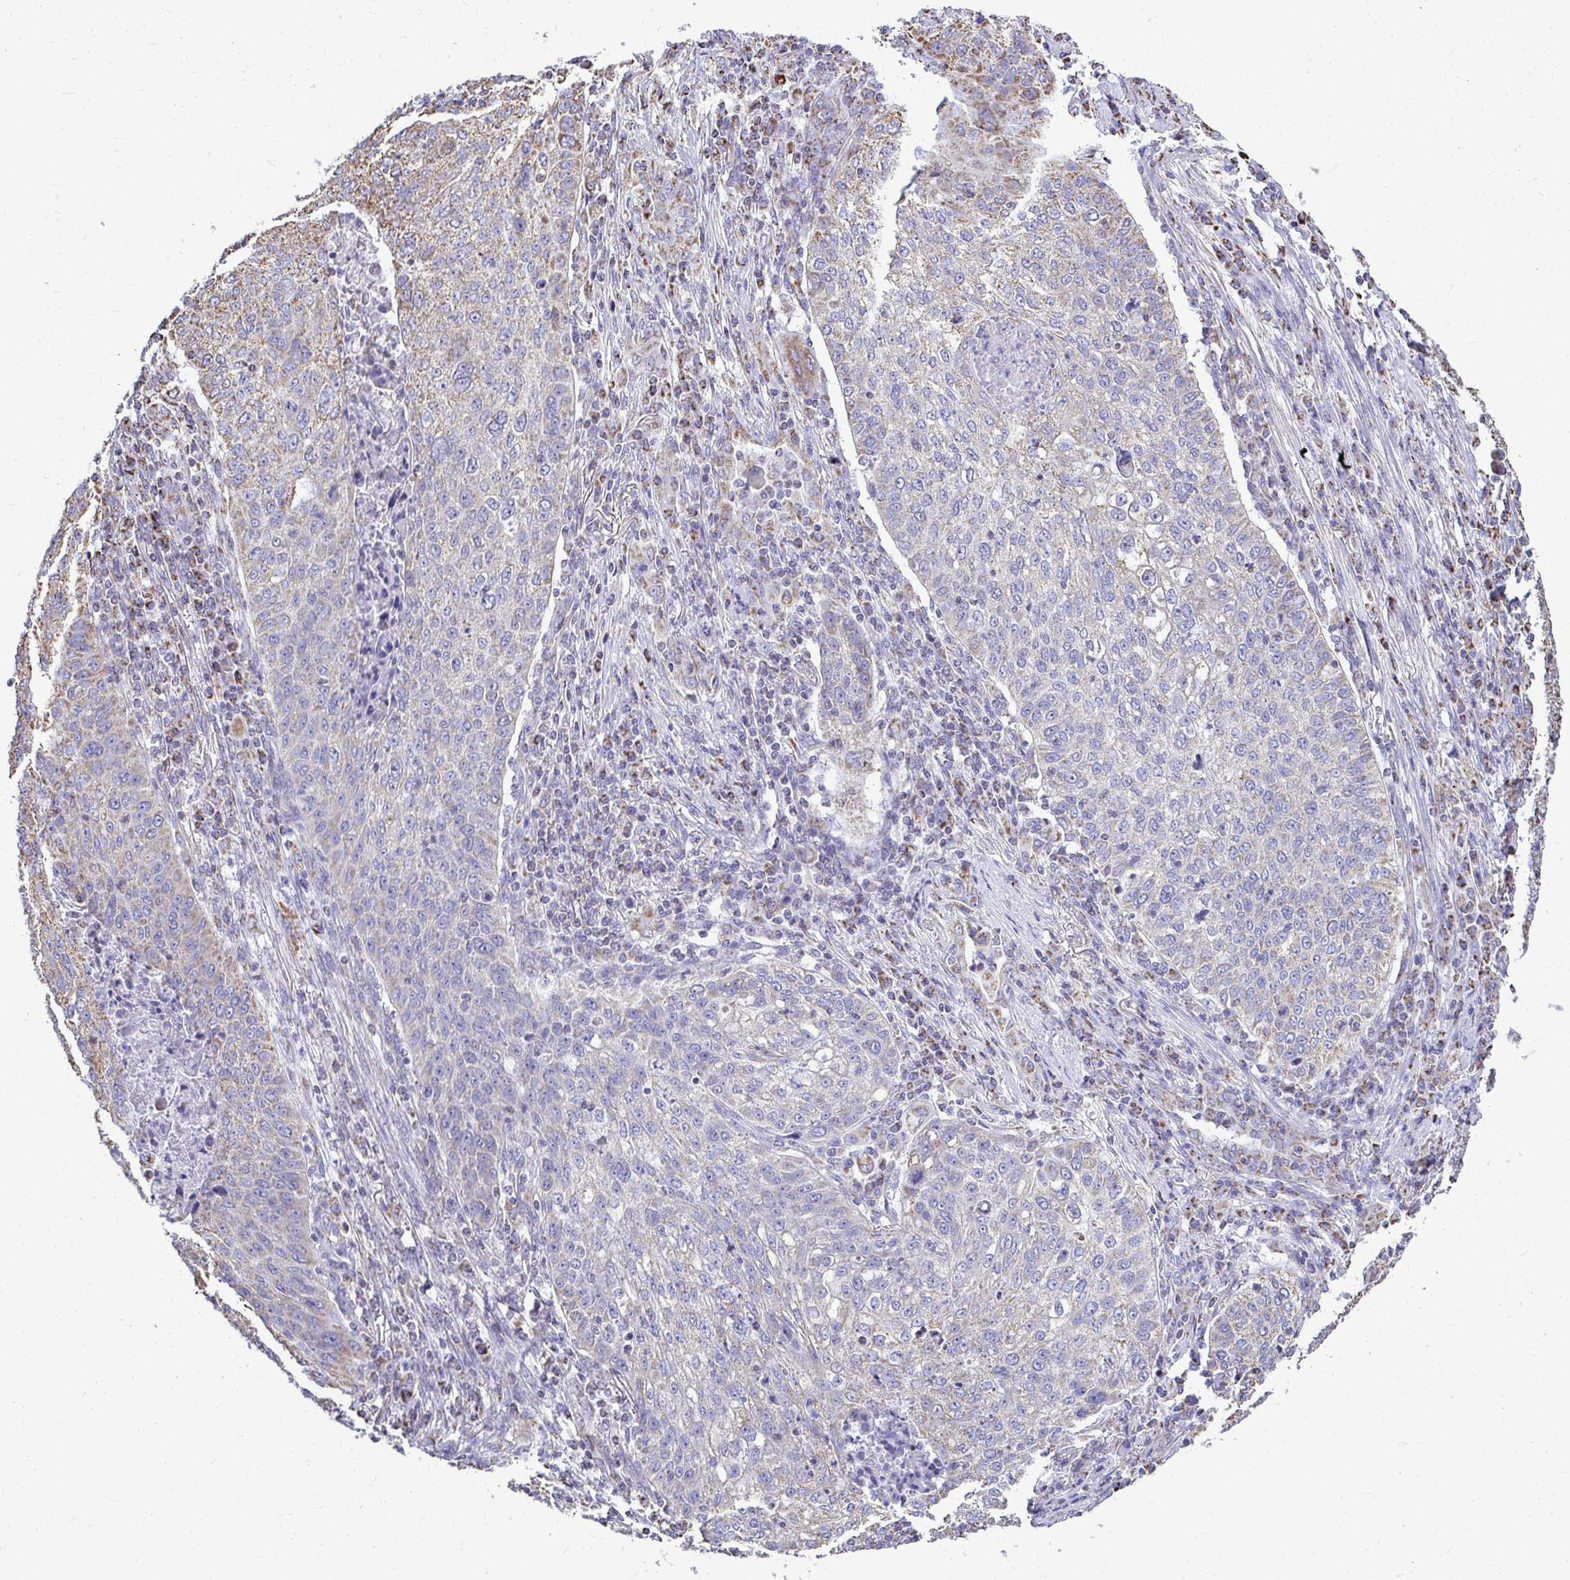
{"staining": {"intensity": "weak", "quantity": "<25%", "location": "cytoplasmic/membranous"}, "tissue": "lung cancer", "cell_type": "Tumor cells", "image_type": "cancer", "snomed": [{"axis": "morphology", "description": "Squamous cell carcinoma, NOS"}, {"axis": "topography", "description": "Lung"}], "caption": "Tumor cells show no significant protein staining in lung cancer (squamous cell carcinoma).", "gene": "MPZL2", "patient": {"sex": "male", "age": 63}}